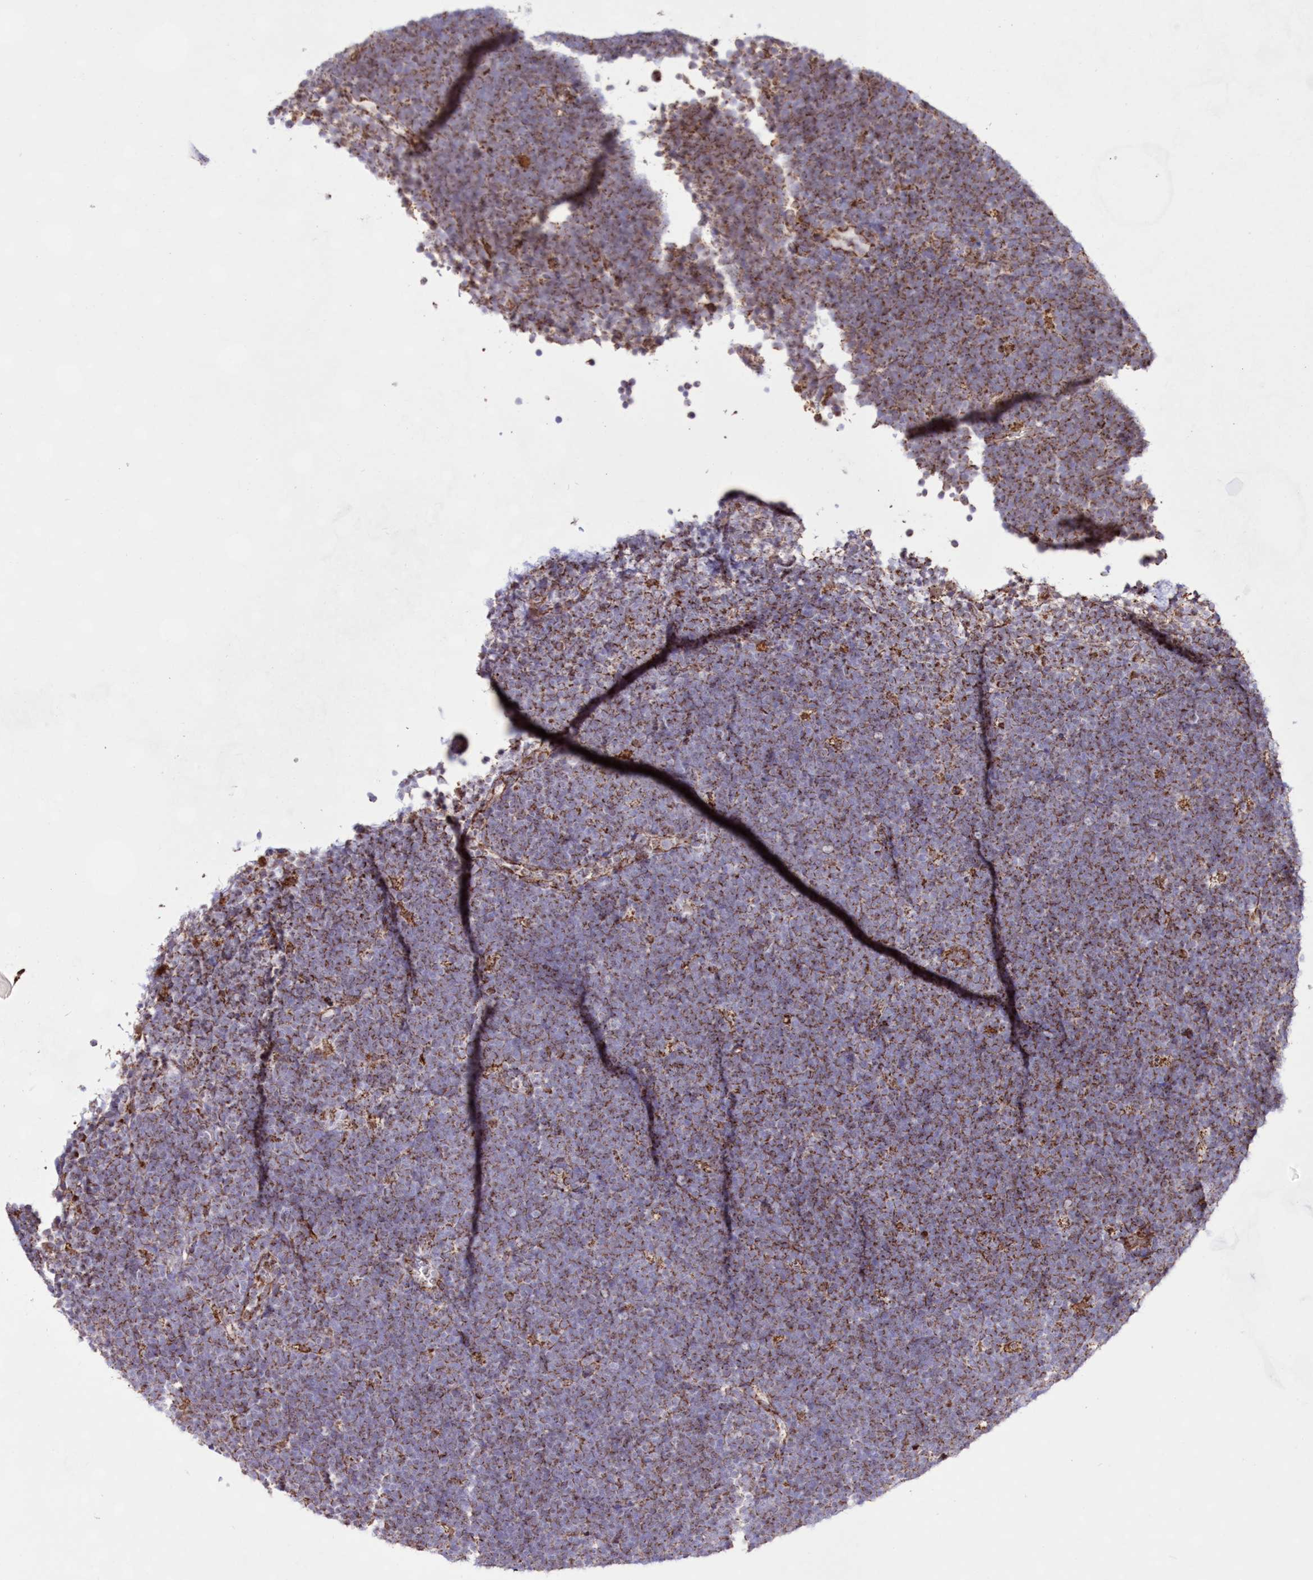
{"staining": {"intensity": "moderate", "quantity": ">75%", "location": "cytoplasmic/membranous"}, "tissue": "lymphoma", "cell_type": "Tumor cells", "image_type": "cancer", "snomed": [{"axis": "morphology", "description": "Malignant lymphoma, non-Hodgkin's type, High grade"}, {"axis": "topography", "description": "Lymph node"}], "caption": "A high-resolution photomicrograph shows immunohistochemistry staining of high-grade malignant lymphoma, non-Hodgkin's type, which displays moderate cytoplasmic/membranous expression in approximately >75% of tumor cells.", "gene": "HADHB", "patient": {"sex": "male", "age": 13}}